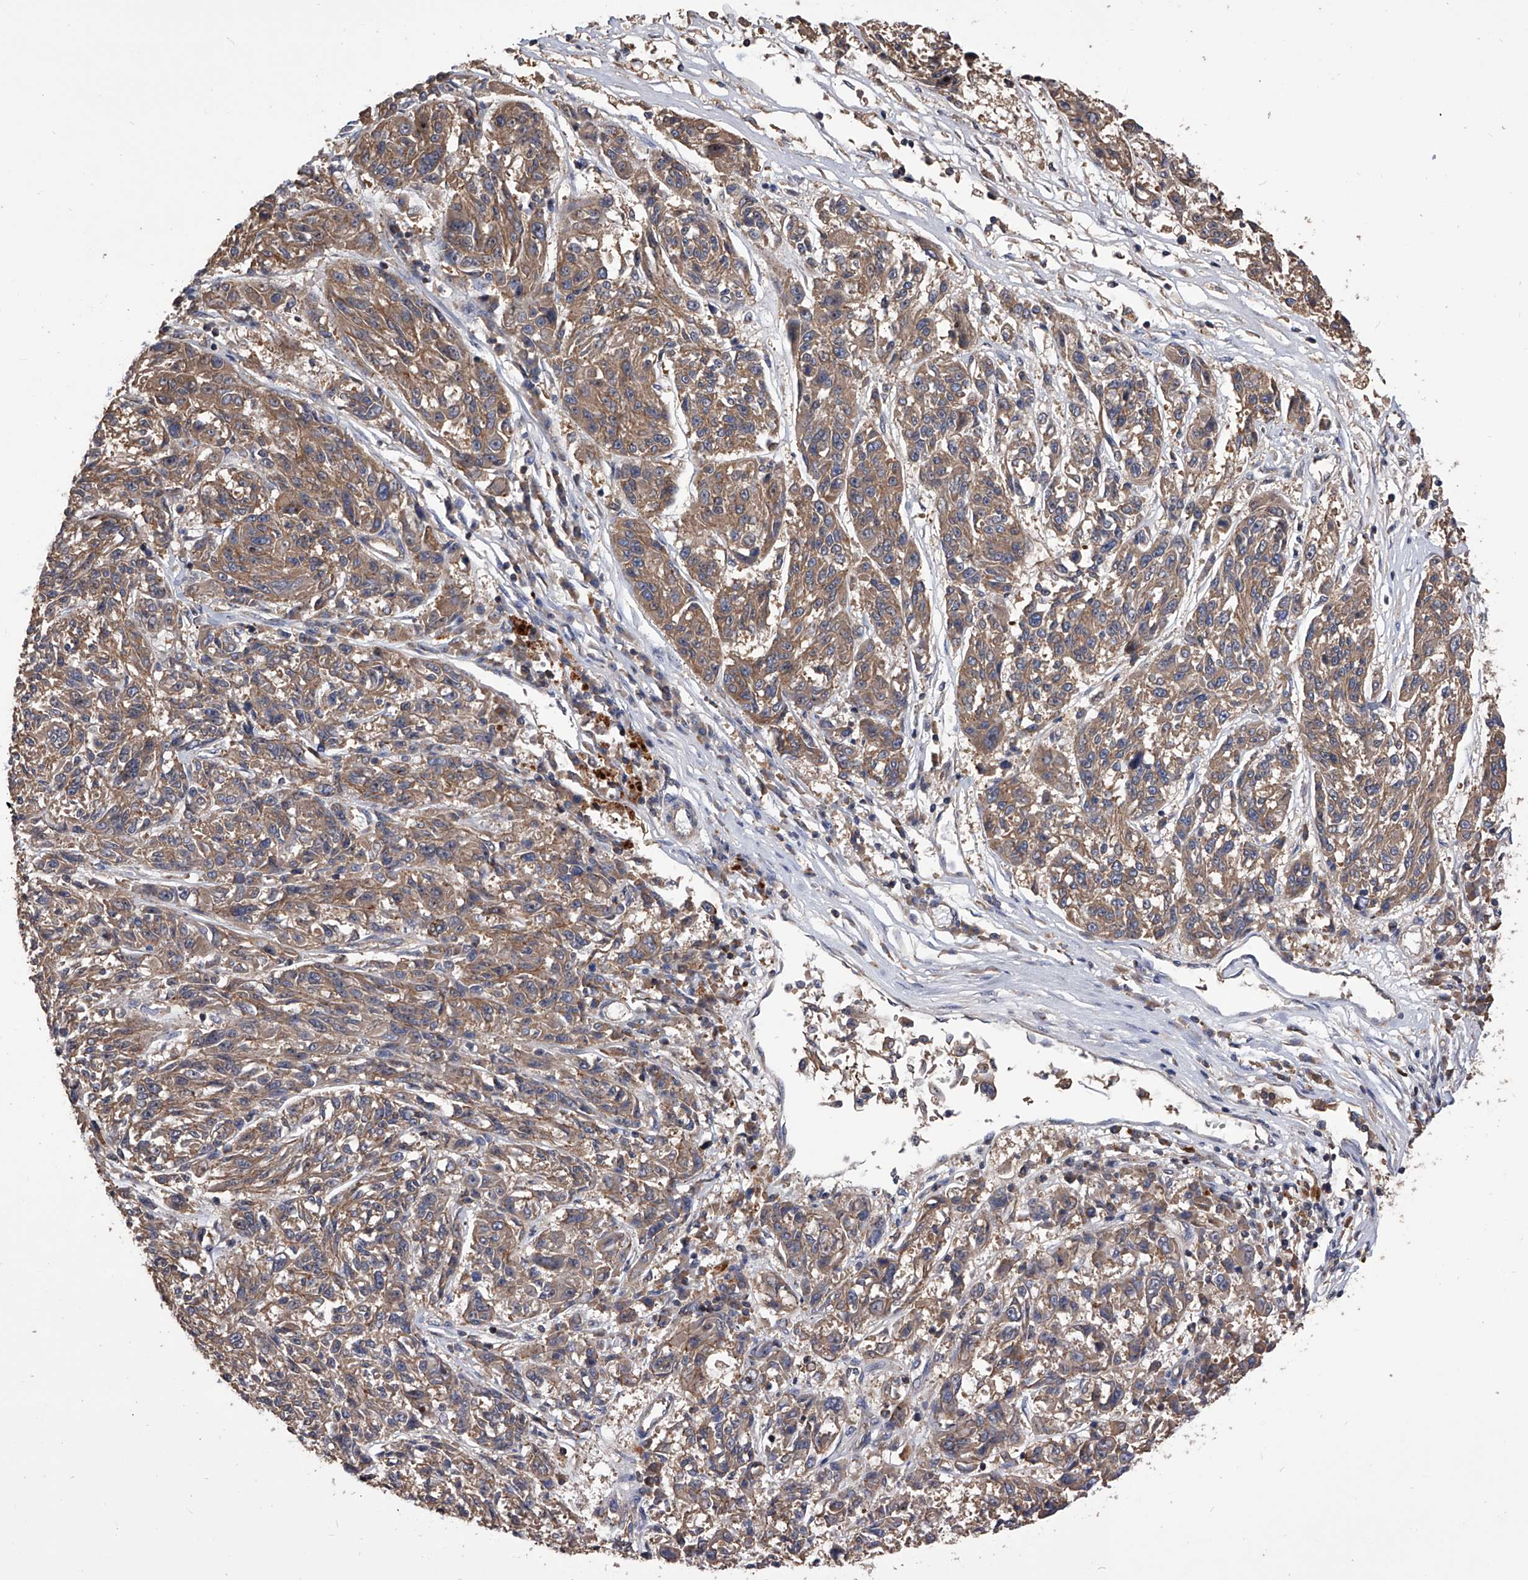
{"staining": {"intensity": "moderate", "quantity": ">75%", "location": "cytoplasmic/membranous"}, "tissue": "melanoma", "cell_type": "Tumor cells", "image_type": "cancer", "snomed": [{"axis": "morphology", "description": "Malignant melanoma, NOS"}, {"axis": "topography", "description": "Skin"}], "caption": "The immunohistochemical stain labels moderate cytoplasmic/membranous positivity in tumor cells of melanoma tissue.", "gene": "CUL7", "patient": {"sex": "male", "age": 53}}